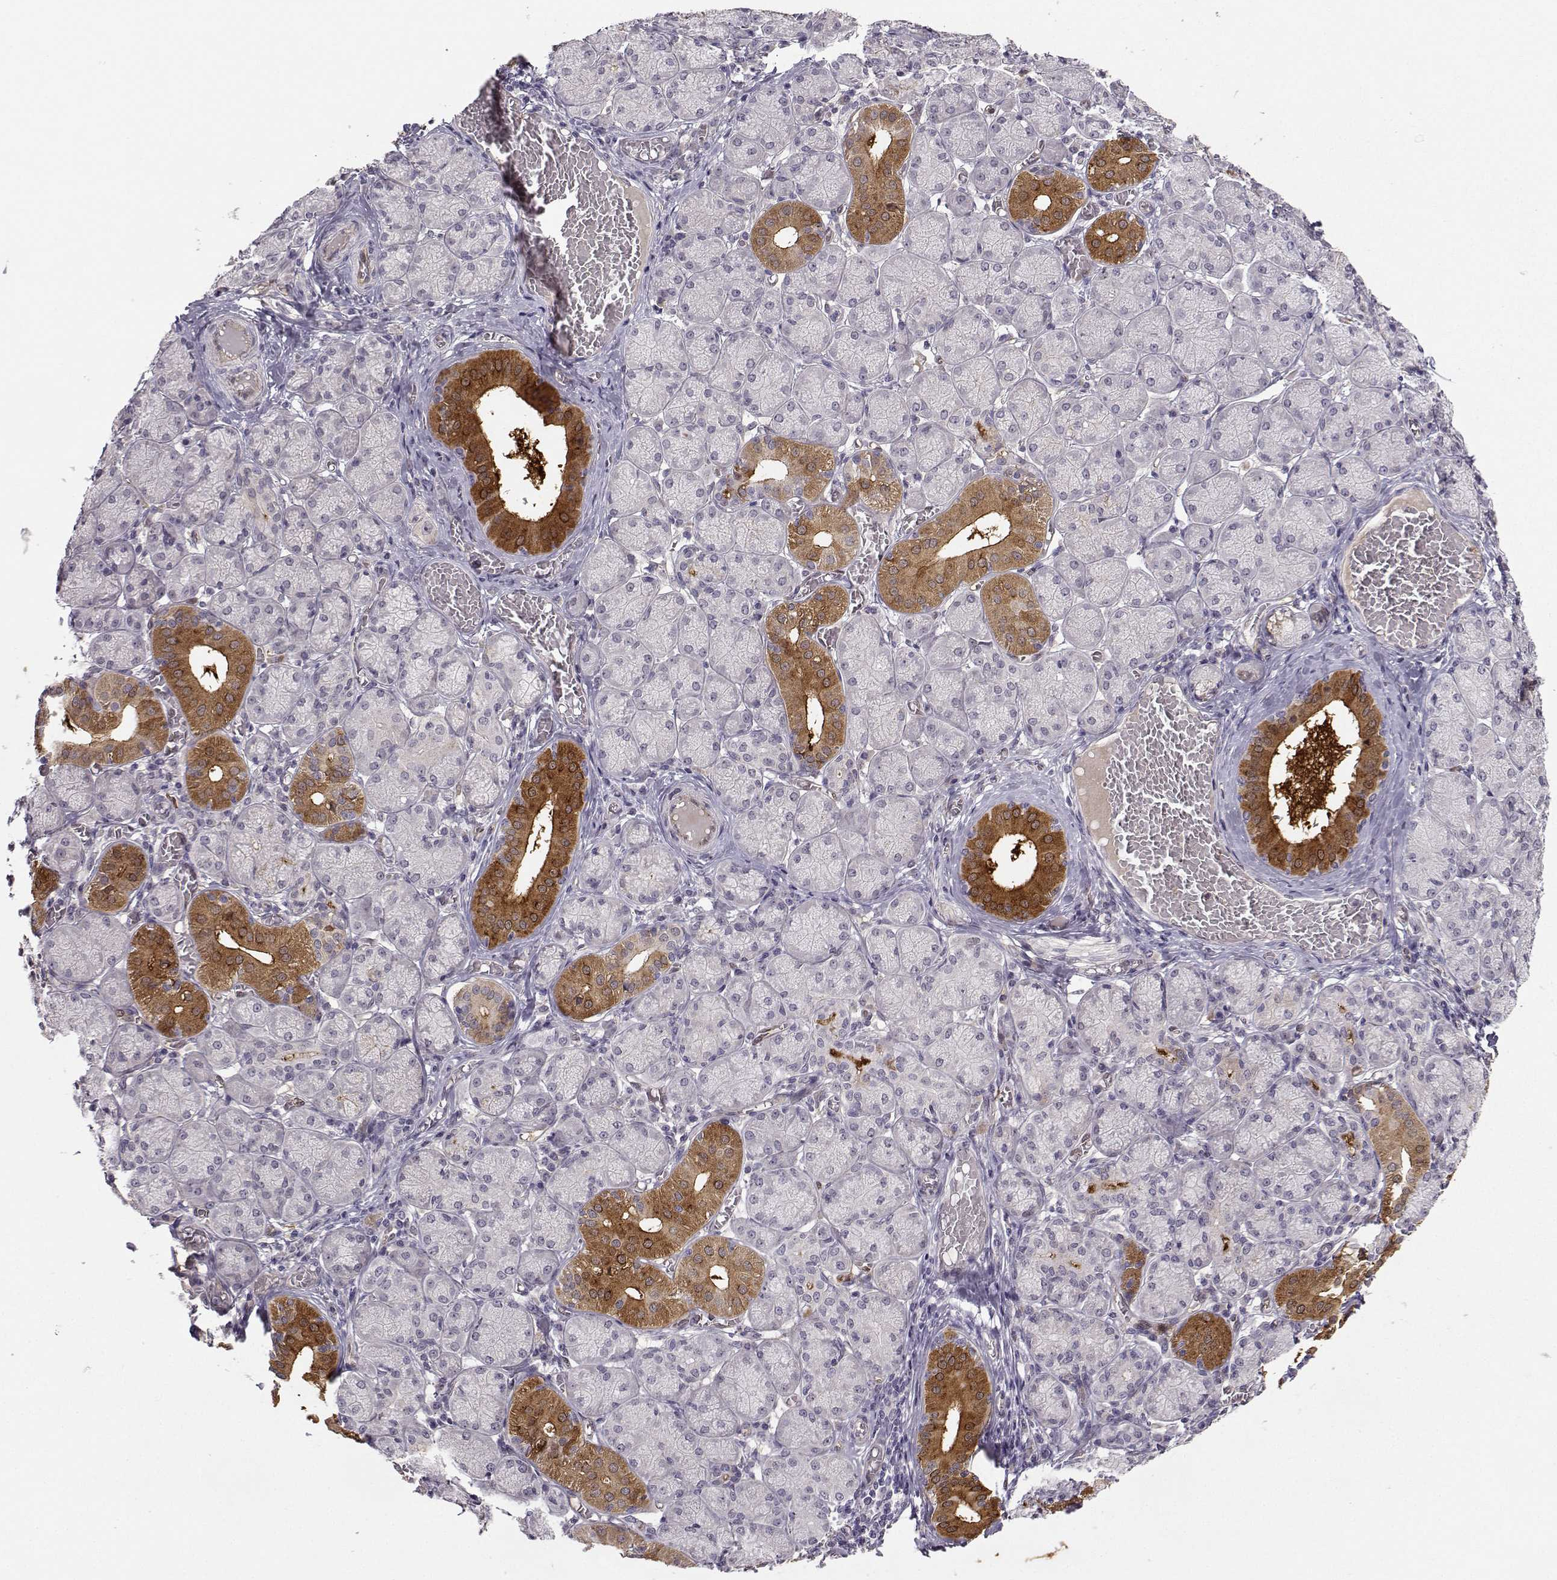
{"staining": {"intensity": "strong", "quantity": "<25%", "location": "cytoplasmic/membranous"}, "tissue": "salivary gland", "cell_type": "Glandular cells", "image_type": "normal", "snomed": [{"axis": "morphology", "description": "Normal tissue, NOS"}, {"axis": "topography", "description": "Salivary gland"}, {"axis": "topography", "description": "Peripheral nerve tissue"}], "caption": "Protein analysis of normal salivary gland shows strong cytoplasmic/membranous positivity in about <25% of glandular cells.", "gene": "NQO1", "patient": {"sex": "female", "age": 24}}